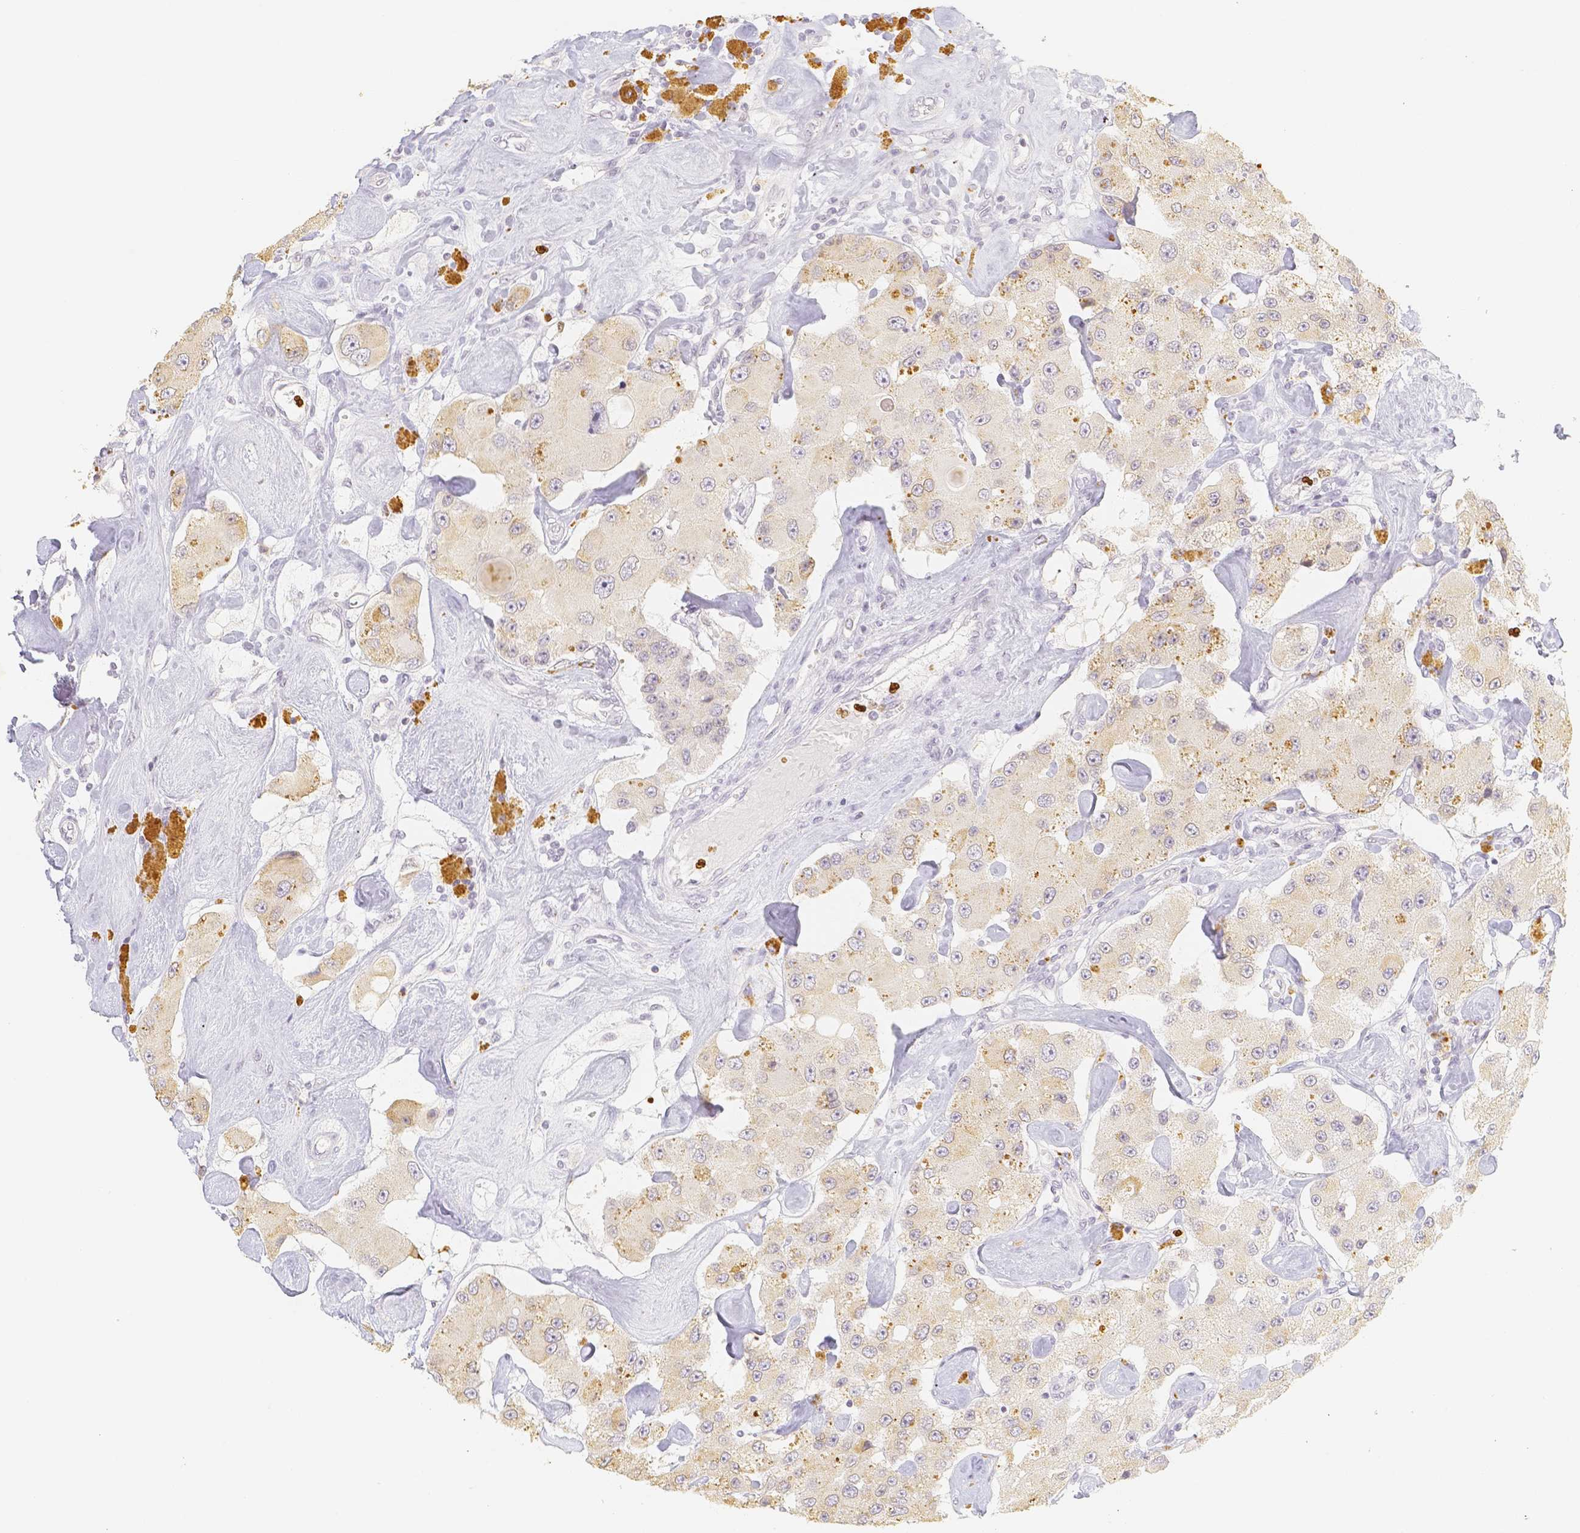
{"staining": {"intensity": "weak", "quantity": "25%-75%", "location": "cytoplasmic/membranous"}, "tissue": "carcinoid", "cell_type": "Tumor cells", "image_type": "cancer", "snomed": [{"axis": "morphology", "description": "Carcinoid, malignant, NOS"}, {"axis": "topography", "description": "Pancreas"}], "caption": "The image reveals immunohistochemical staining of carcinoid. There is weak cytoplasmic/membranous positivity is appreciated in approximately 25%-75% of tumor cells.", "gene": "PADI4", "patient": {"sex": "male", "age": 41}}